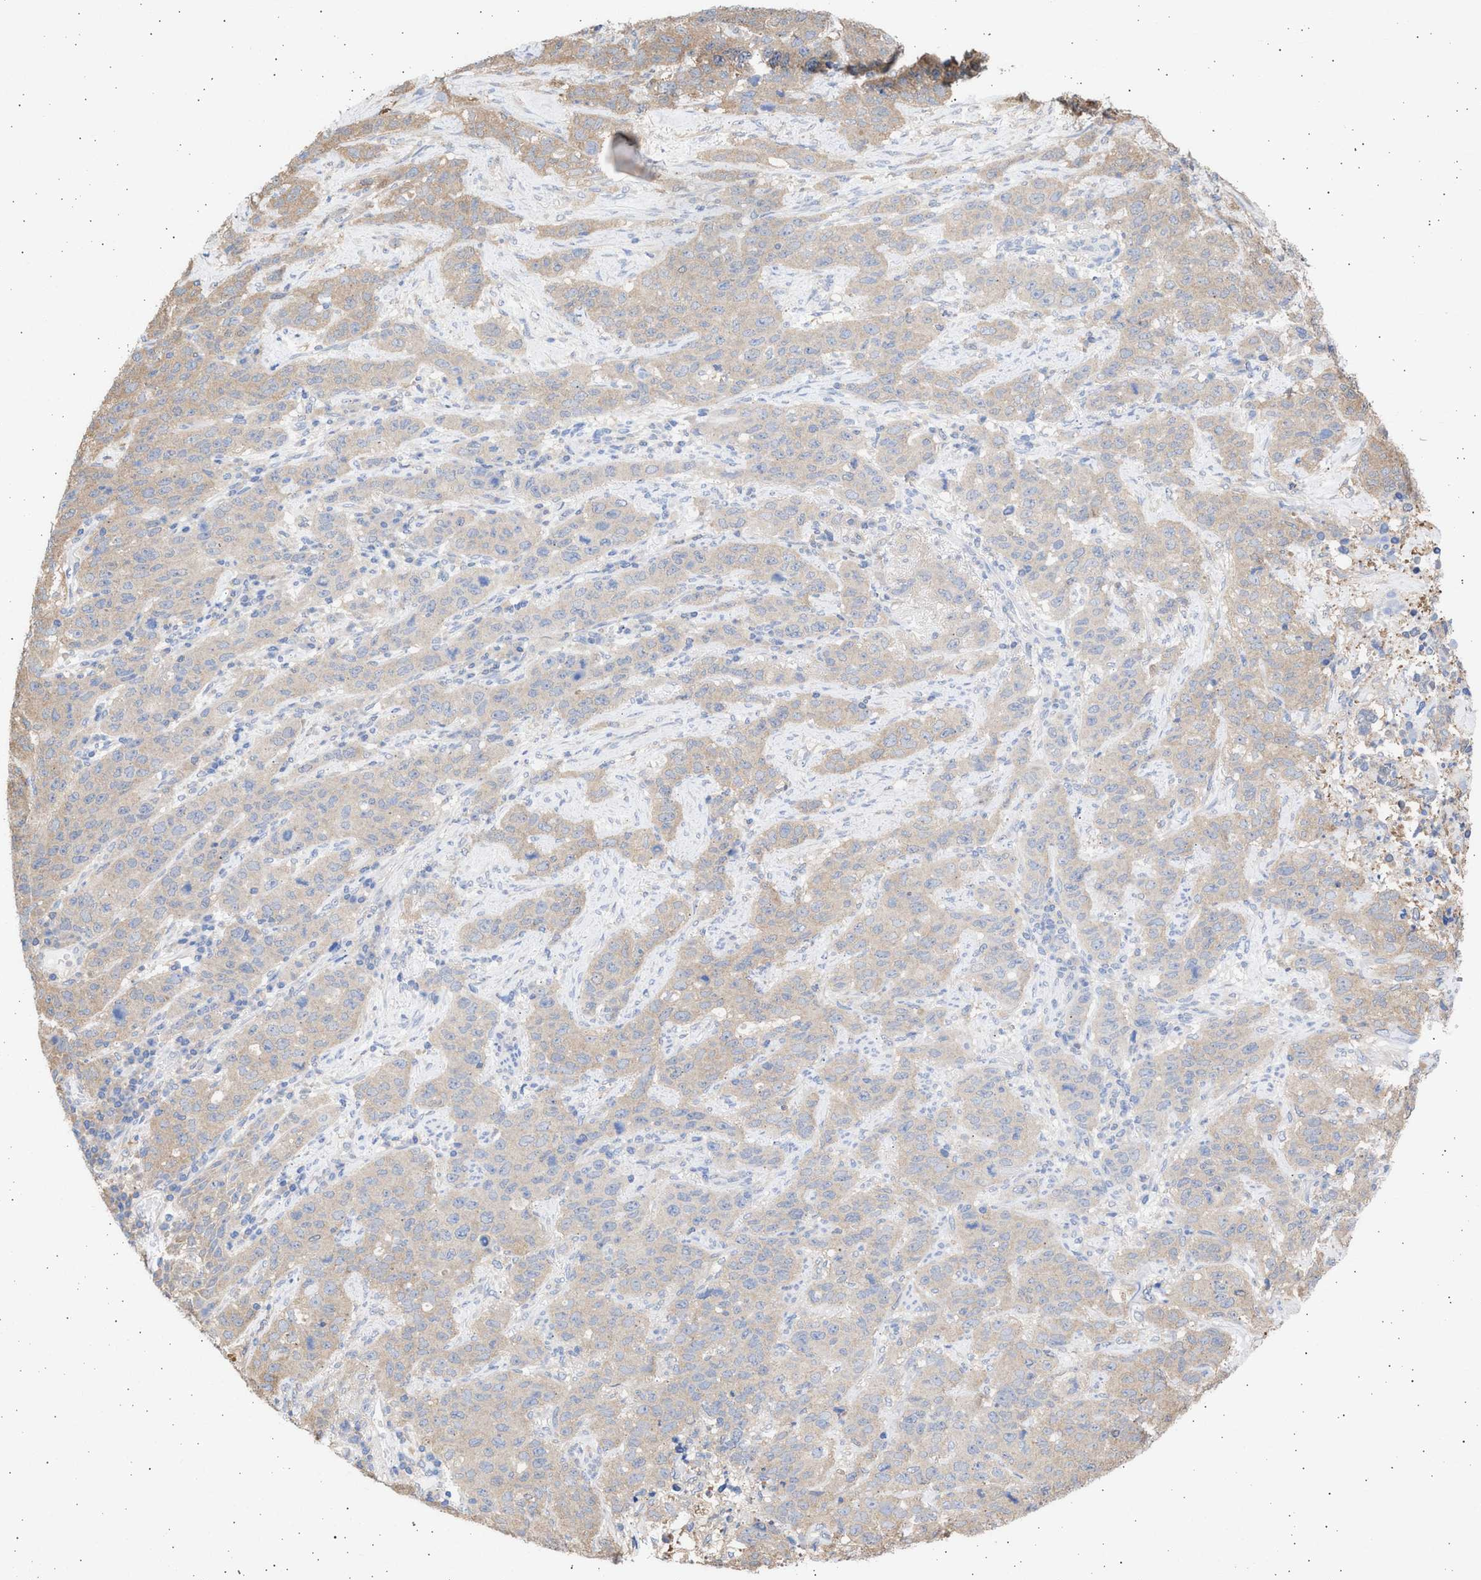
{"staining": {"intensity": "weak", "quantity": "<25%", "location": "cytoplasmic/membranous"}, "tissue": "stomach cancer", "cell_type": "Tumor cells", "image_type": "cancer", "snomed": [{"axis": "morphology", "description": "Adenocarcinoma, NOS"}, {"axis": "topography", "description": "Stomach"}], "caption": "Immunohistochemistry of adenocarcinoma (stomach) exhibits no expression in tumor cells. The staining was performed using DAB to visualize the protein expression in brown, while the nuclei were stained in blue with hematoxylin (Magnification: 20x).", "gene": "ALDOC", "patient": {"sex": "male", "age": 48}}